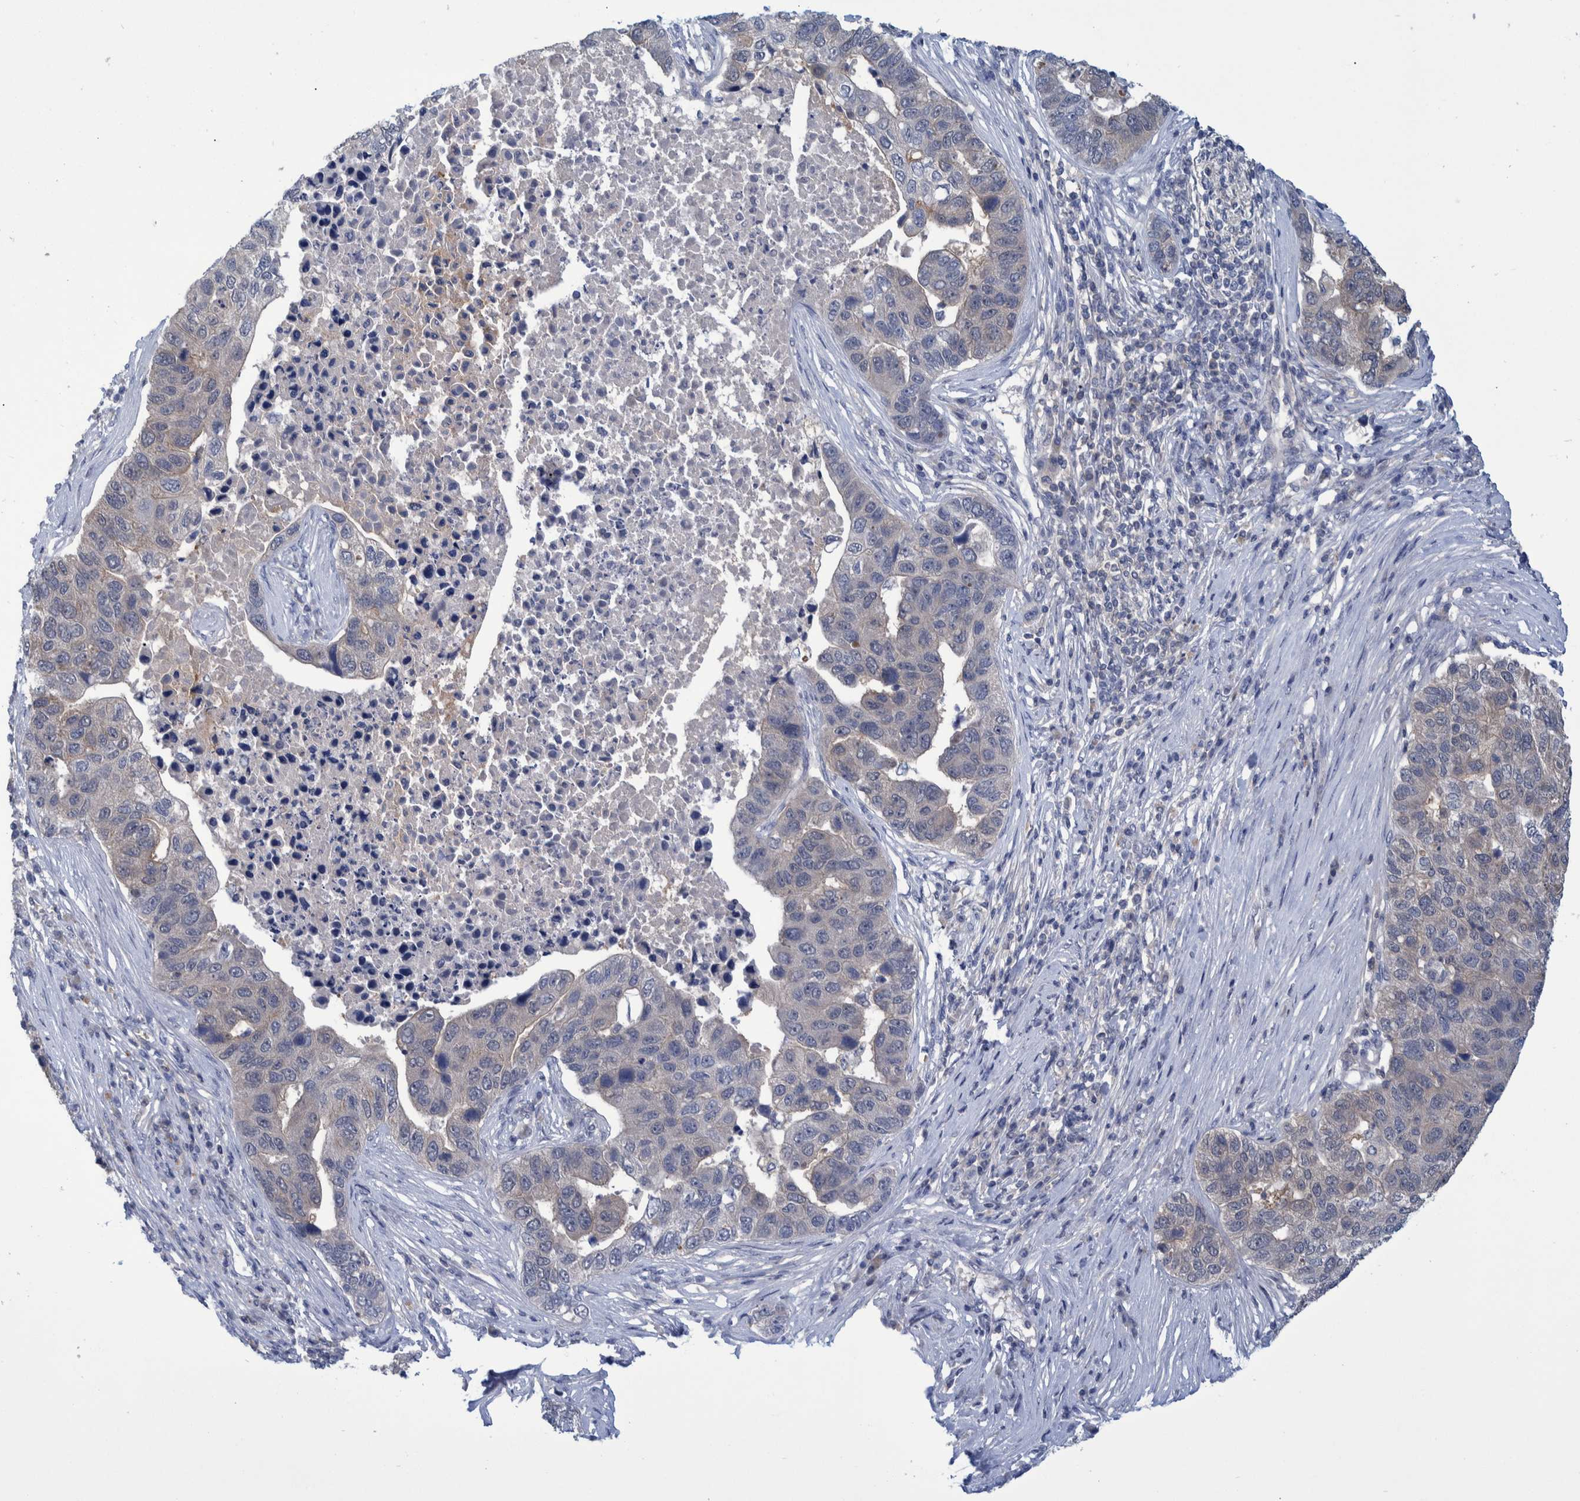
{"staining": {"intensity": "negative", "quantity": "none", "location": "none"}, "tissue": "pancreatic cancer", "cell_type": "Tumor cells", "image_type": "cancer", "snomed": [{"axis": "morphology", "description": "Adenocarcinoma, NOS"}, {"axis": "topography", "description": "Pancreas"}], "caption": "There is no significant positivity in tumor cells of pancreatic adenocarcinoma.", "gene": "PCYT2", "patient": {"sex": "female", "age": 61}}